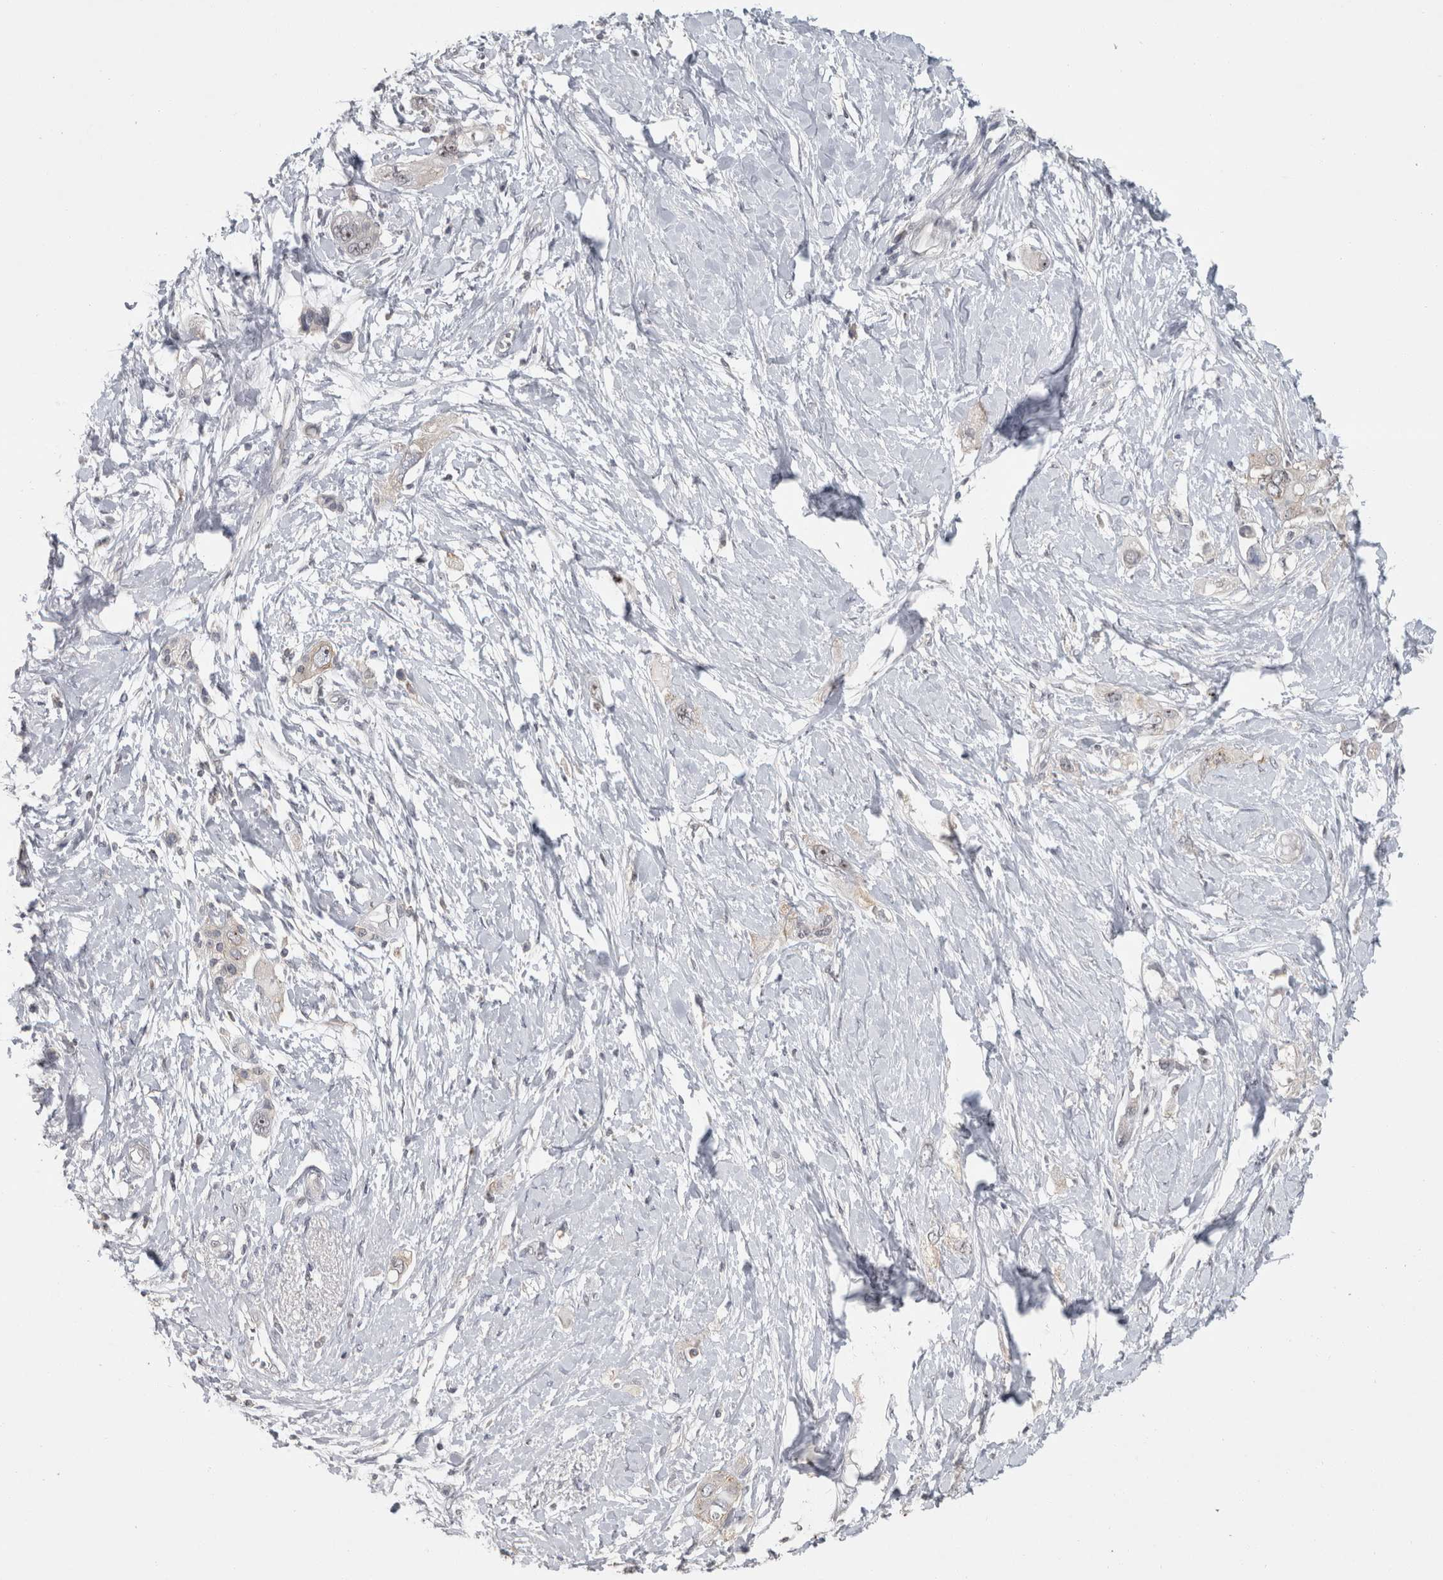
{"staining": {"intensity": "weak", "quantity": "<25%", "location": "nuclear"}, "tissue": "pancreatic cancer", "cell_type": "Tumor cells", "image_type": "cancer", "snomed": [{"axis": "morphology", "description": "Adenocarcinoma, NOS"}, {"axis": "topography", "description": "Pancreas"}], "caption": "High power microscopy histopathology image of an immunohistochemistry (IHC) image of pancreatic adenocarcinoma, revealing no significant positivity in tumor cells.", "gene": "RBM28", "patient": {"sex": "female", "age": 56}}